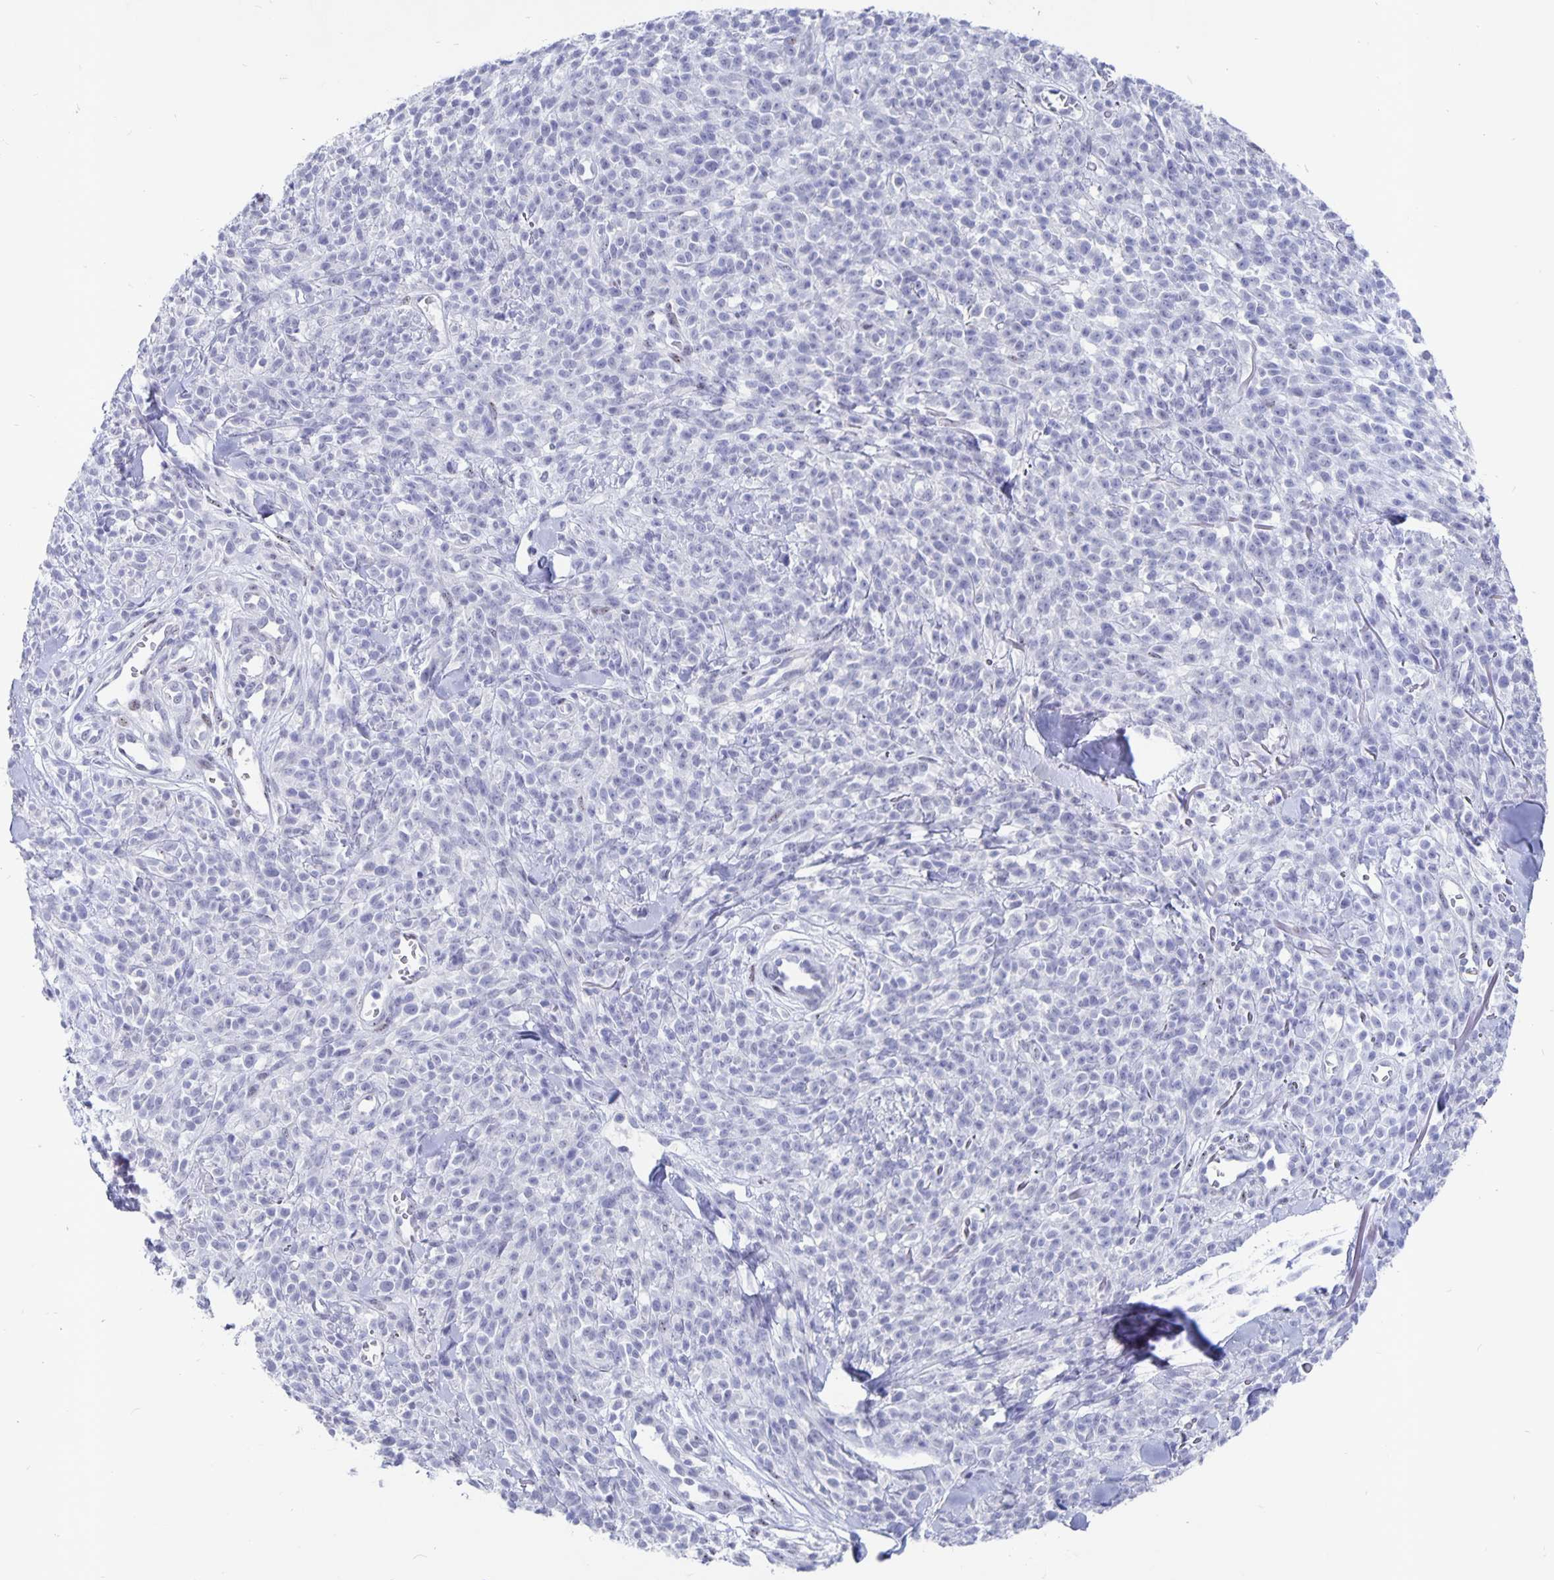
{"staining": {"intensity": "negative", "quantity": "none", "location": "none"}, "tissue": "melanoma", "cell_type": "Tumor cells", "image_type": "cancer", "snomed": [{"axis": "morphology", "description": "Malignant melanoma, NOS"}, {"axis": "topography", "description": "Skin"}, {"axis": "topography", "description": "Skin of trunk"}], "caption": "Immunohistochemical staining of human malignant melanoma exhibits no significant positivity in tumor cells.", "gene": "SMOC1", "patient": {"sex": "male", "age": 74}}